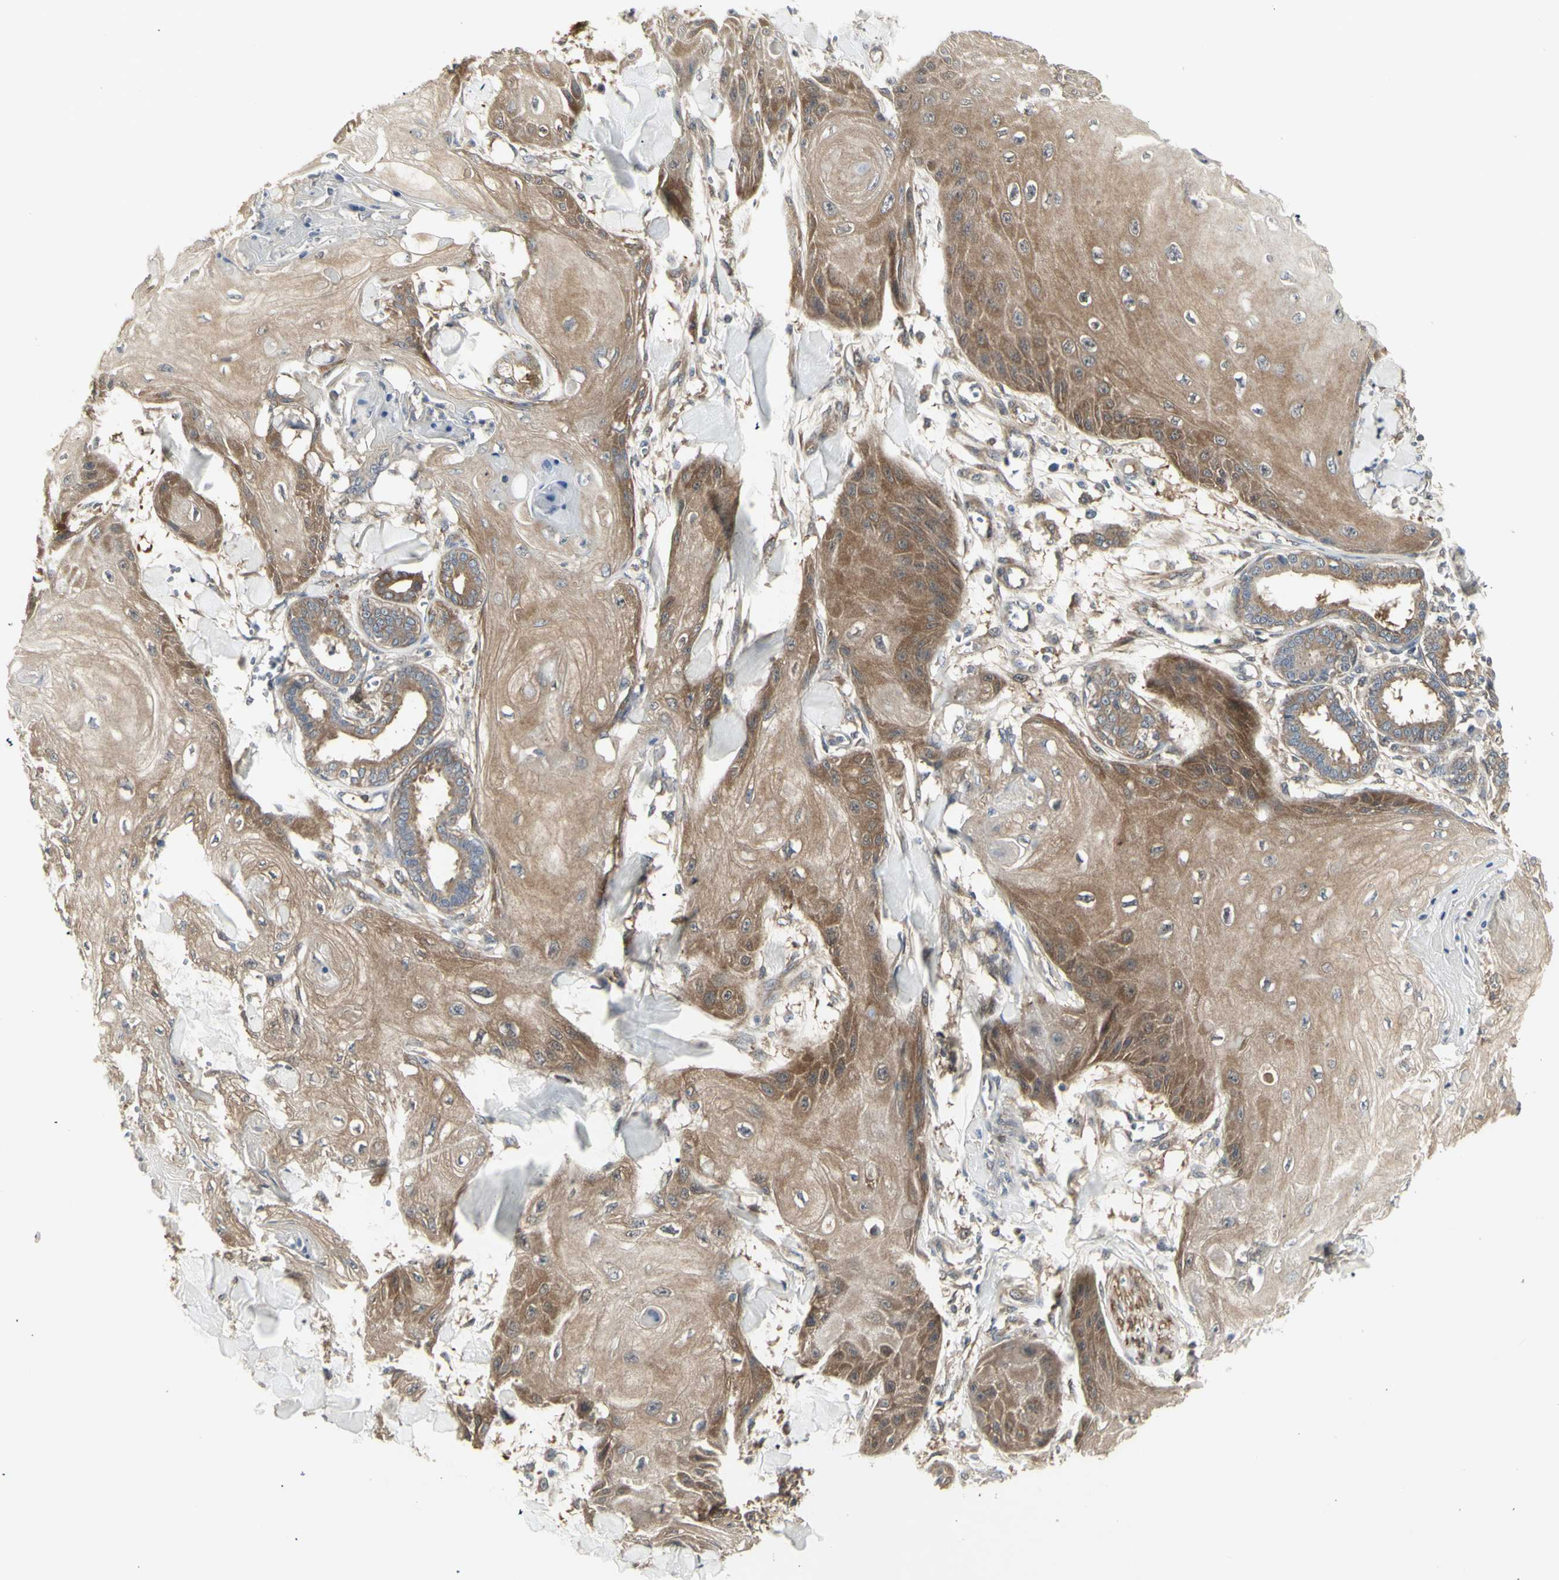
{"staining": {"intensity": "moderate", "quantity": ">75%", "location": "cytoplasmic/membranous"}, "tissue": "skin cancer", "cell_type": "Tumor cells", "image_type": "cancer", "snomed": [{"axis": "morphology", "description": "Squamous cell carcinoma, NOS"}, {"axis": "topography", "description": "Skin"}], "caption": "Protein staining displays moderate cytoplasmic/membranous positivity in about >75% of tumor cells in skin squamous cell carcinoma. Immunohistochemistry stains the protein in brown and the nuclei are stained blue.", "gene": "CHURC1-FNTB", "patient": {"sex": "male", "age": 74}}